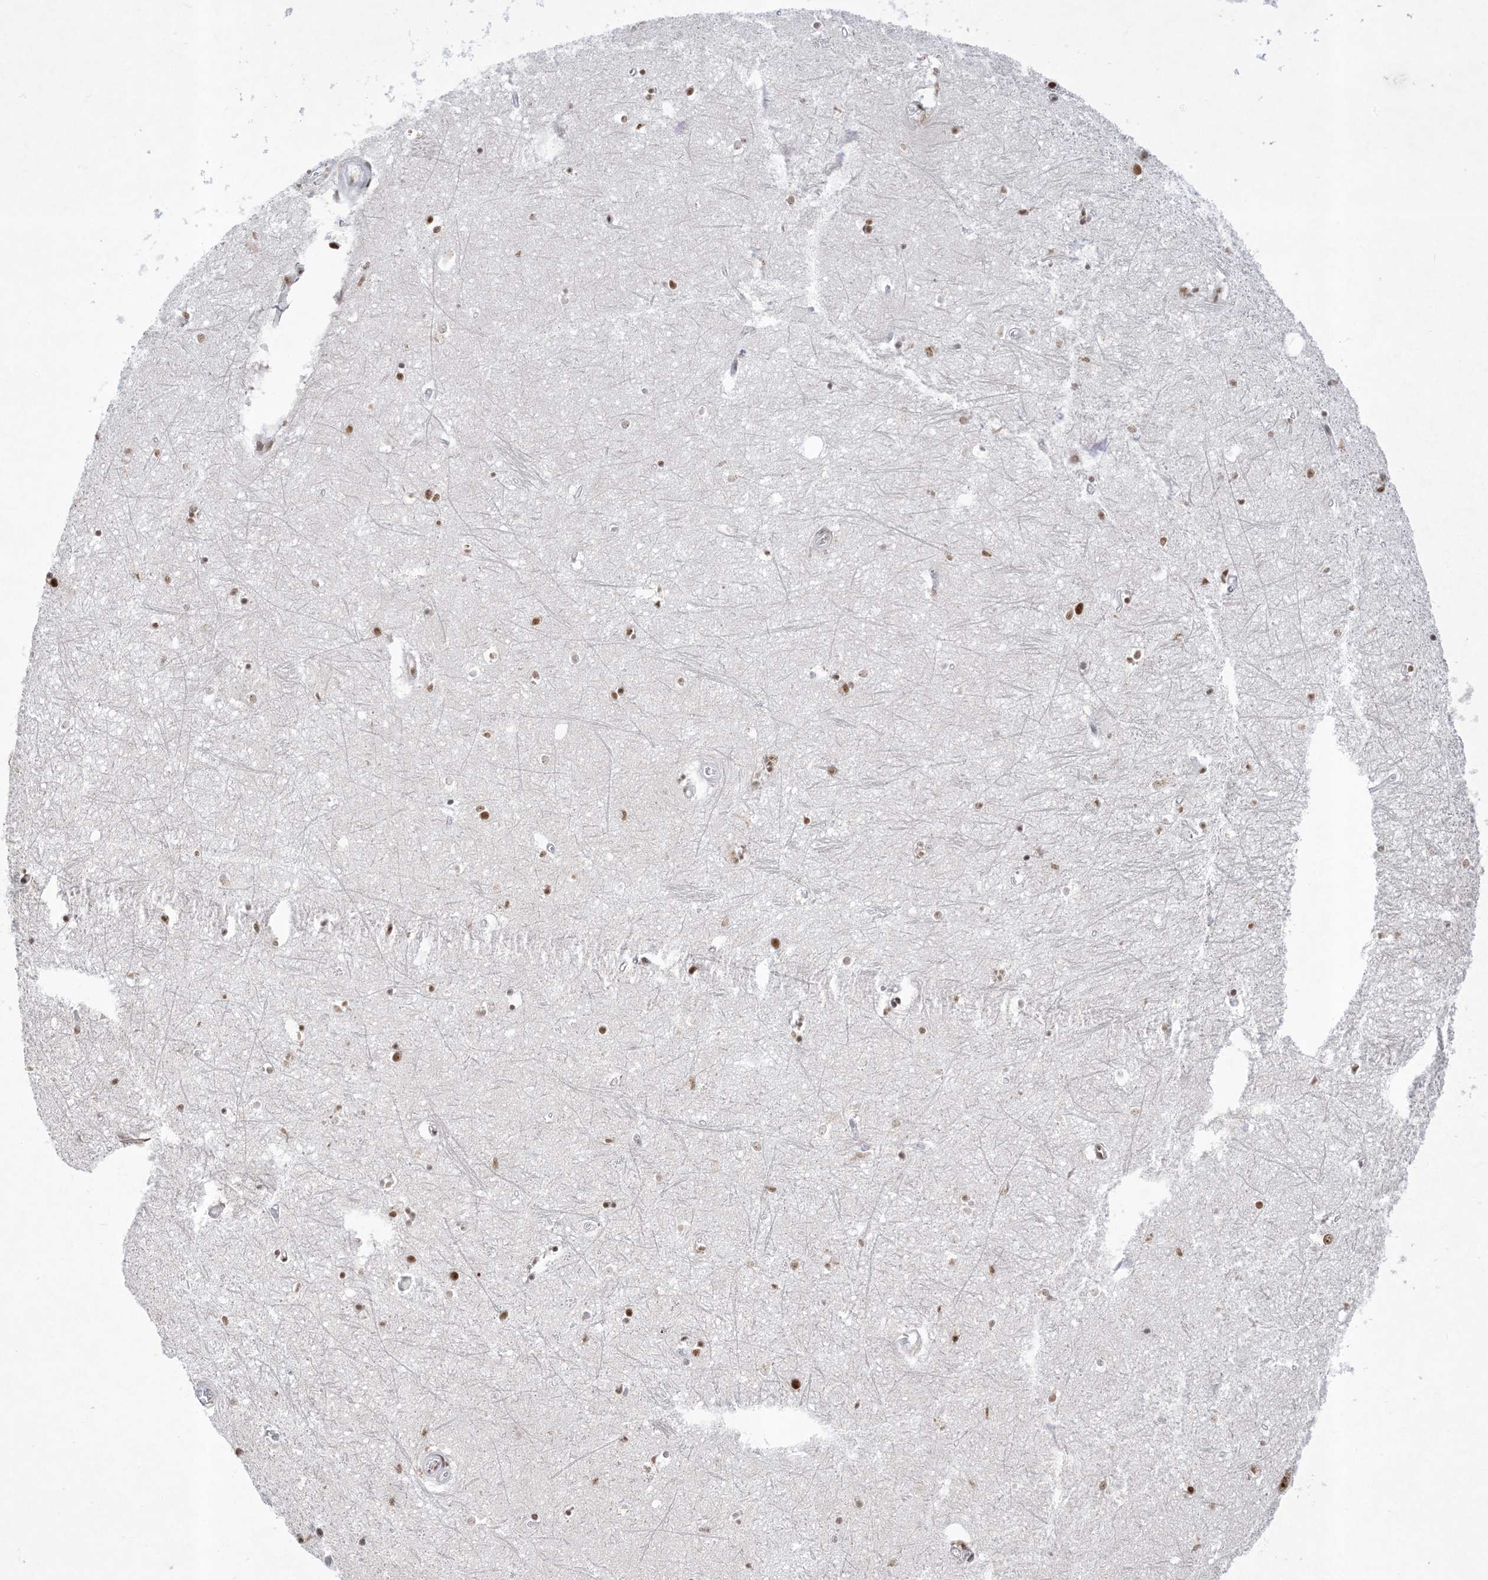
{"staining": {"intensity": "moderate", "quantity": ">75%", "location": "nuclear"}, "tissue": "hippocampus", "cell_type": "Glial cells", "image_type": "normal", "snomed": [{"axis": "morphology", "description": "Normal tissue, NOS"}, {"axis": "topography", "description": "Hippocampus"}], "caption": "Moderate nuclear expression is present in approximately >75% of glial cells in unremarkable hippocampus.", "gene": "PPIL2", "patient": {"sex": "female", "age": 64}}